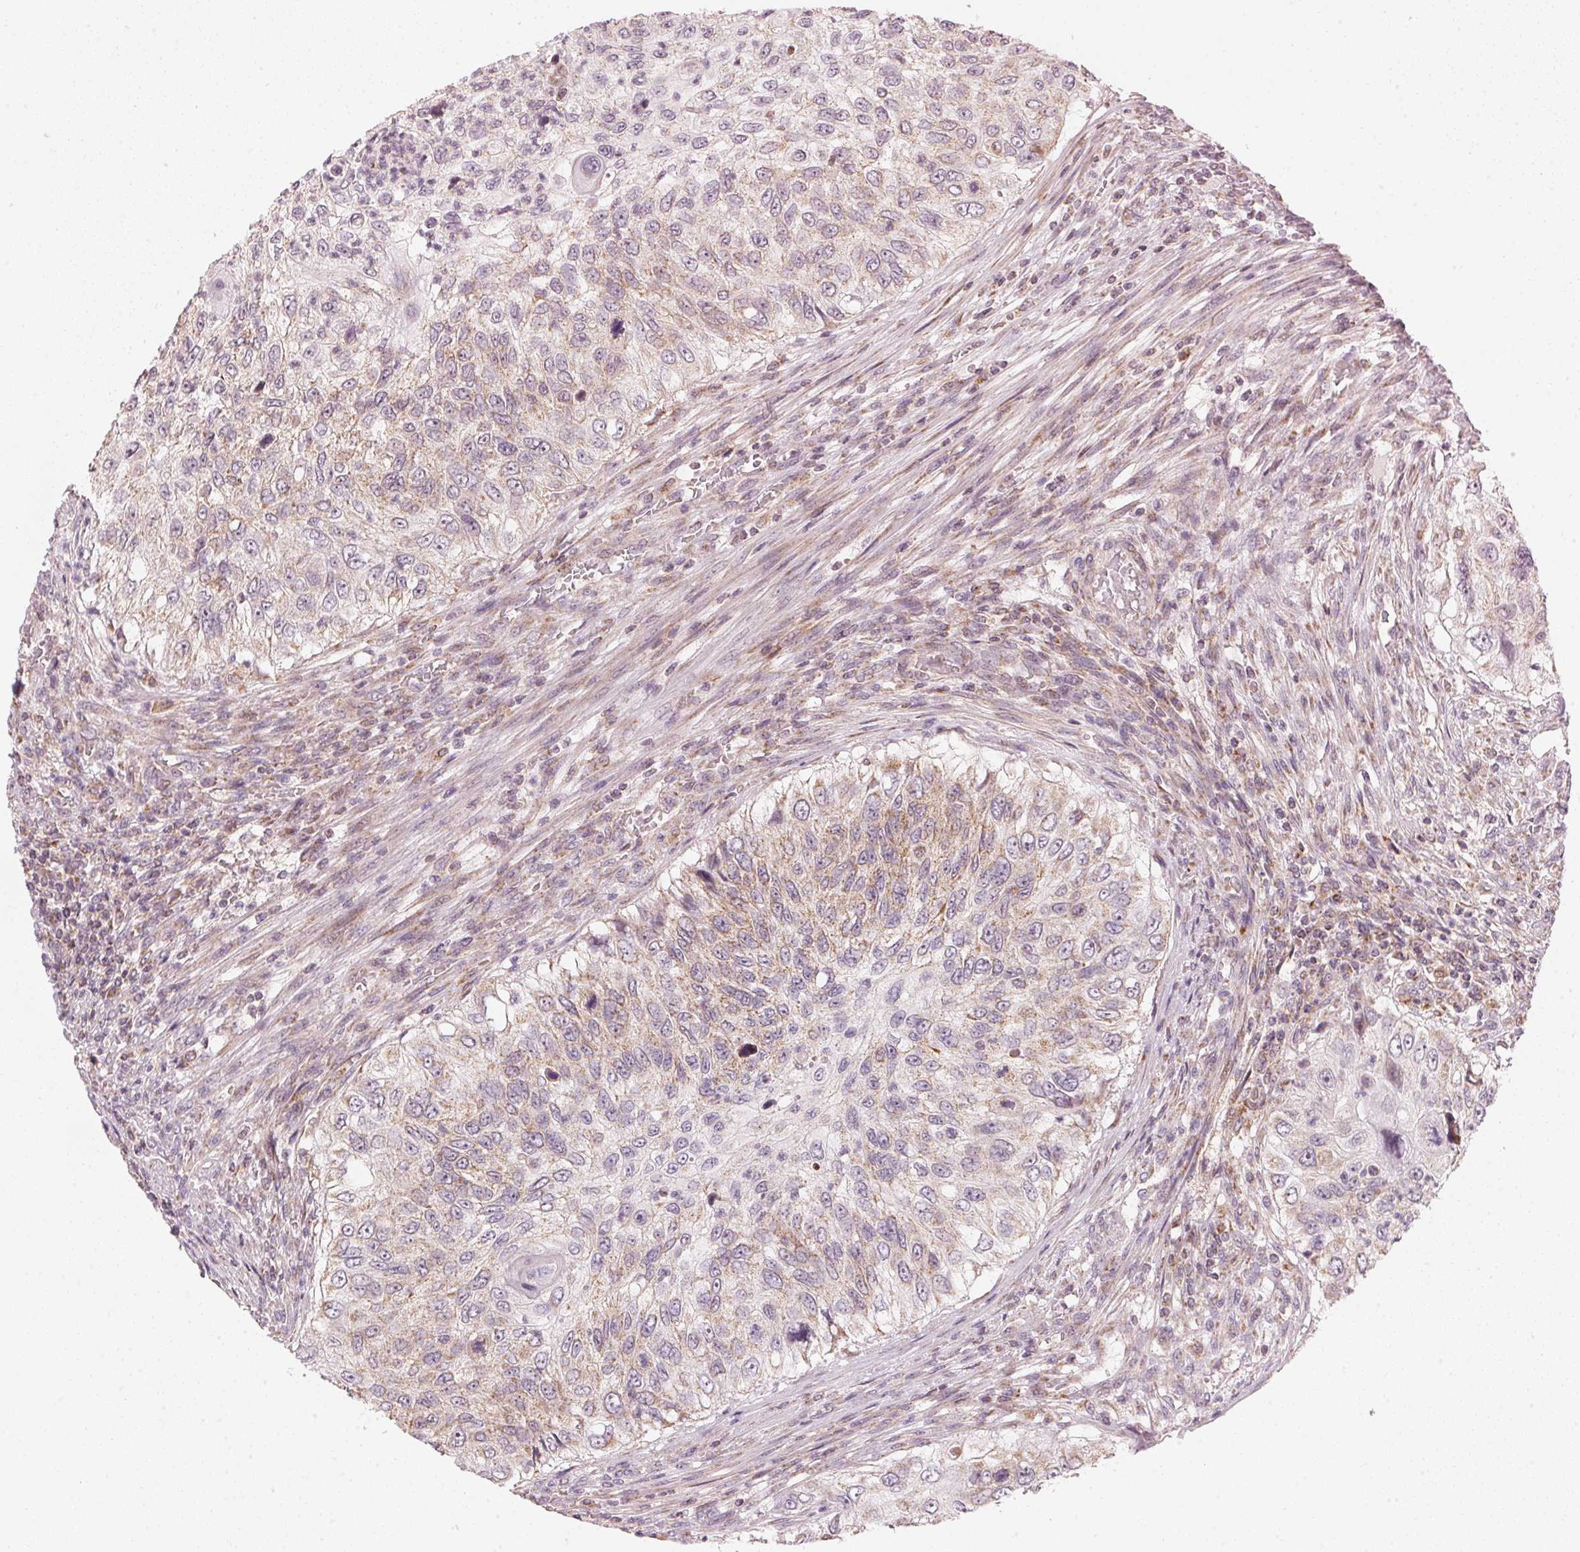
{"staining": {"intensity": "weak", "quantity": "25%-75%", "location": "cytoplasmic/membranous"}, "tissue": "urothelial cancer", "cell_type": "Tumor cells", "image_type": "cancer", "snomed": [{"axis": "morphology", "description": "Urothelial carcinoma, High grade"}, {"axis": "topography", "description": "Urinary bladder"}], "caption": "A histopathology image showing weak cytoplasmic/membranous positivity in approximately 25%-75% of tumor cells in high-grade urothelial carcinoma, as visualized by brown immunohistochemical staining.", "gene": "COQ7", "patient": {"sex": "female", "age": 60}}